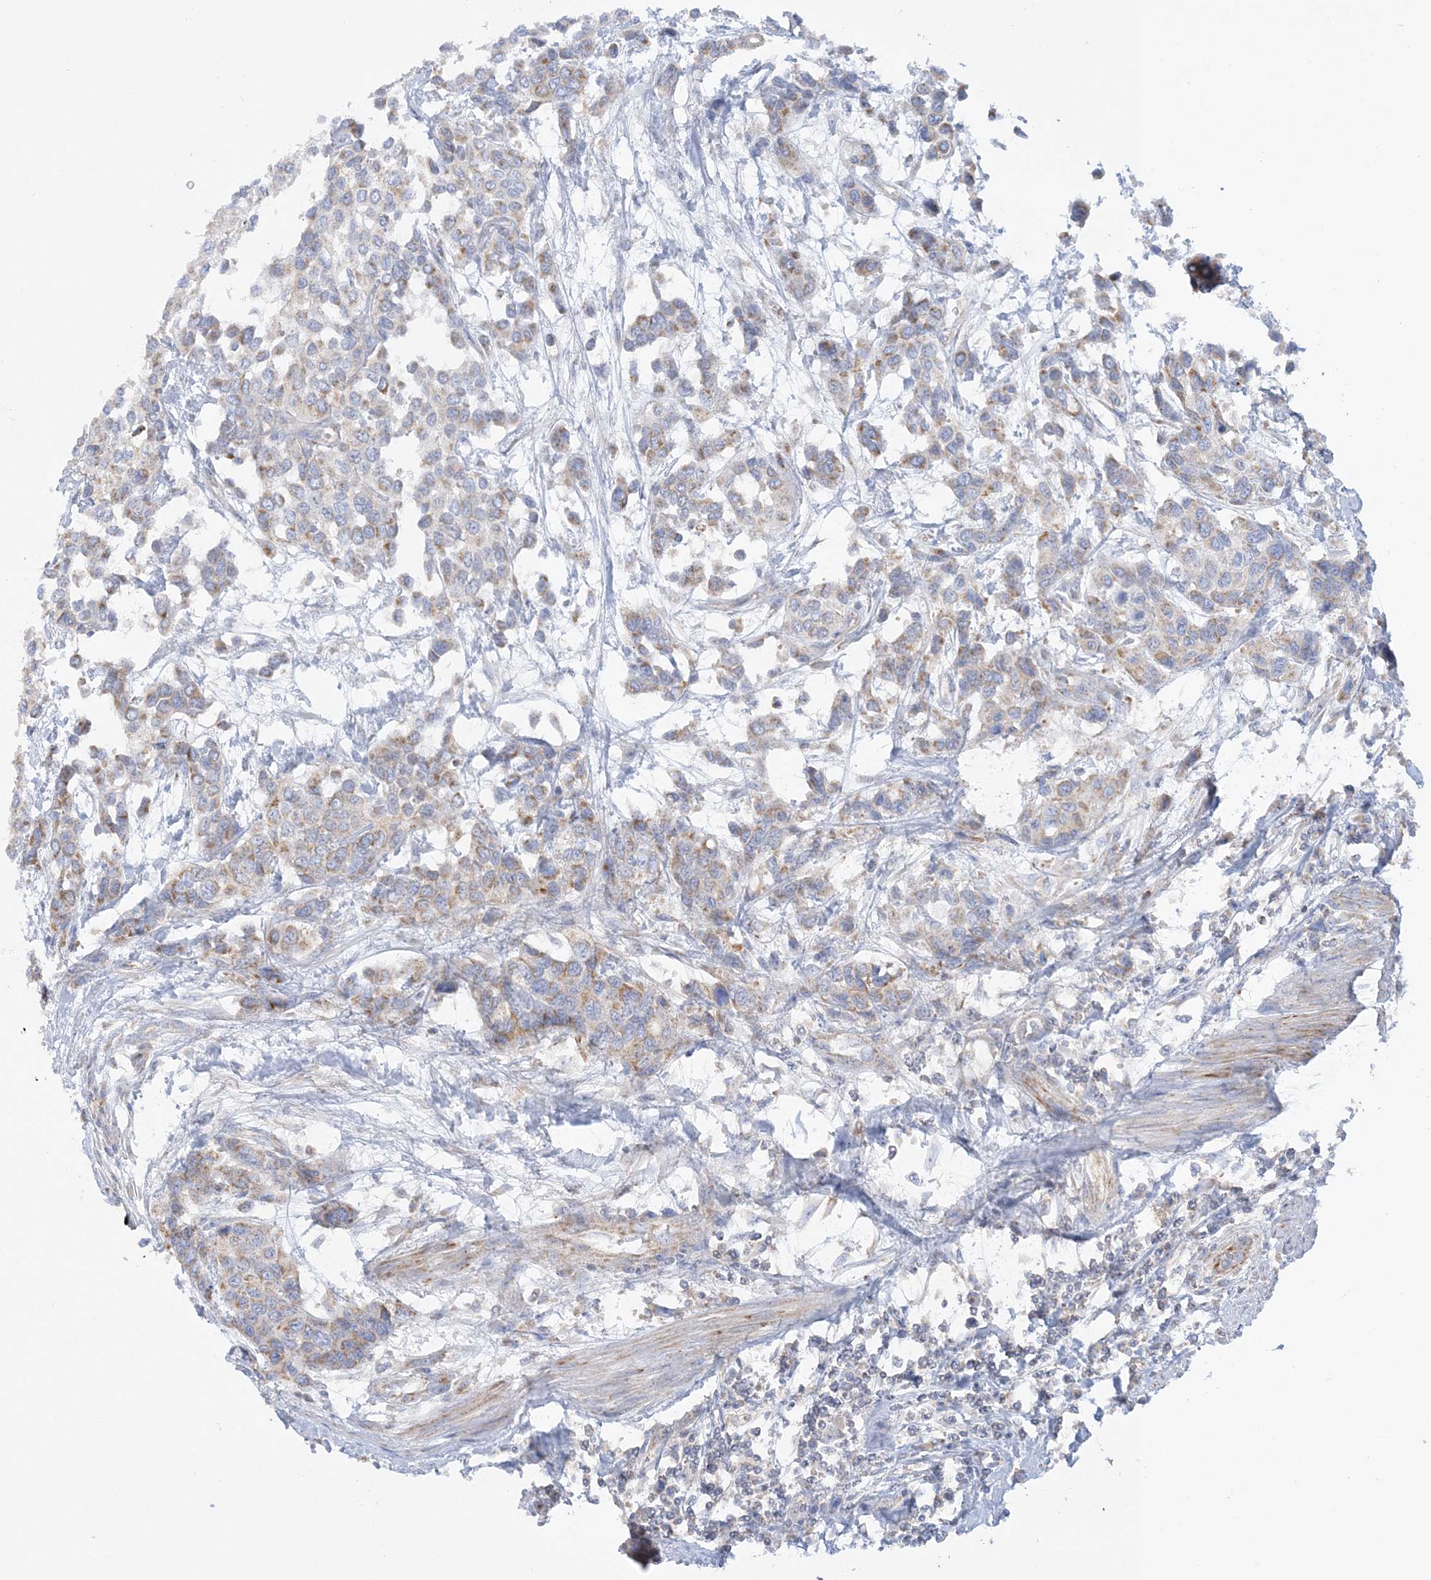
{"staining": {"intensity": "weak", "quantity": "25%-75%", "location": "cytoplasmic/membranous"}, "tissue": "urothelial cancer", "cell_type": "Tumor cells", "image_type": "cancer", "snomed": [{"axis": "morphology", "description": "Normal tissue, NOS"}, {"axis": "morphology", "description": "Urothelial carcinoma, High grade"}, {"axis": "topography", "description": "Vascular tissue"}, {"axis": "topography", "description": "Urinary bladder"}], "caption": "Immunohistochemical staining of human urothelial cancer displays low levels of weak cytoplasmic/membranous expression in approximately 25%-75% of tumor cells.", "gene": "TBC1D14", "patient": {"sex": "female", "age": 56}}